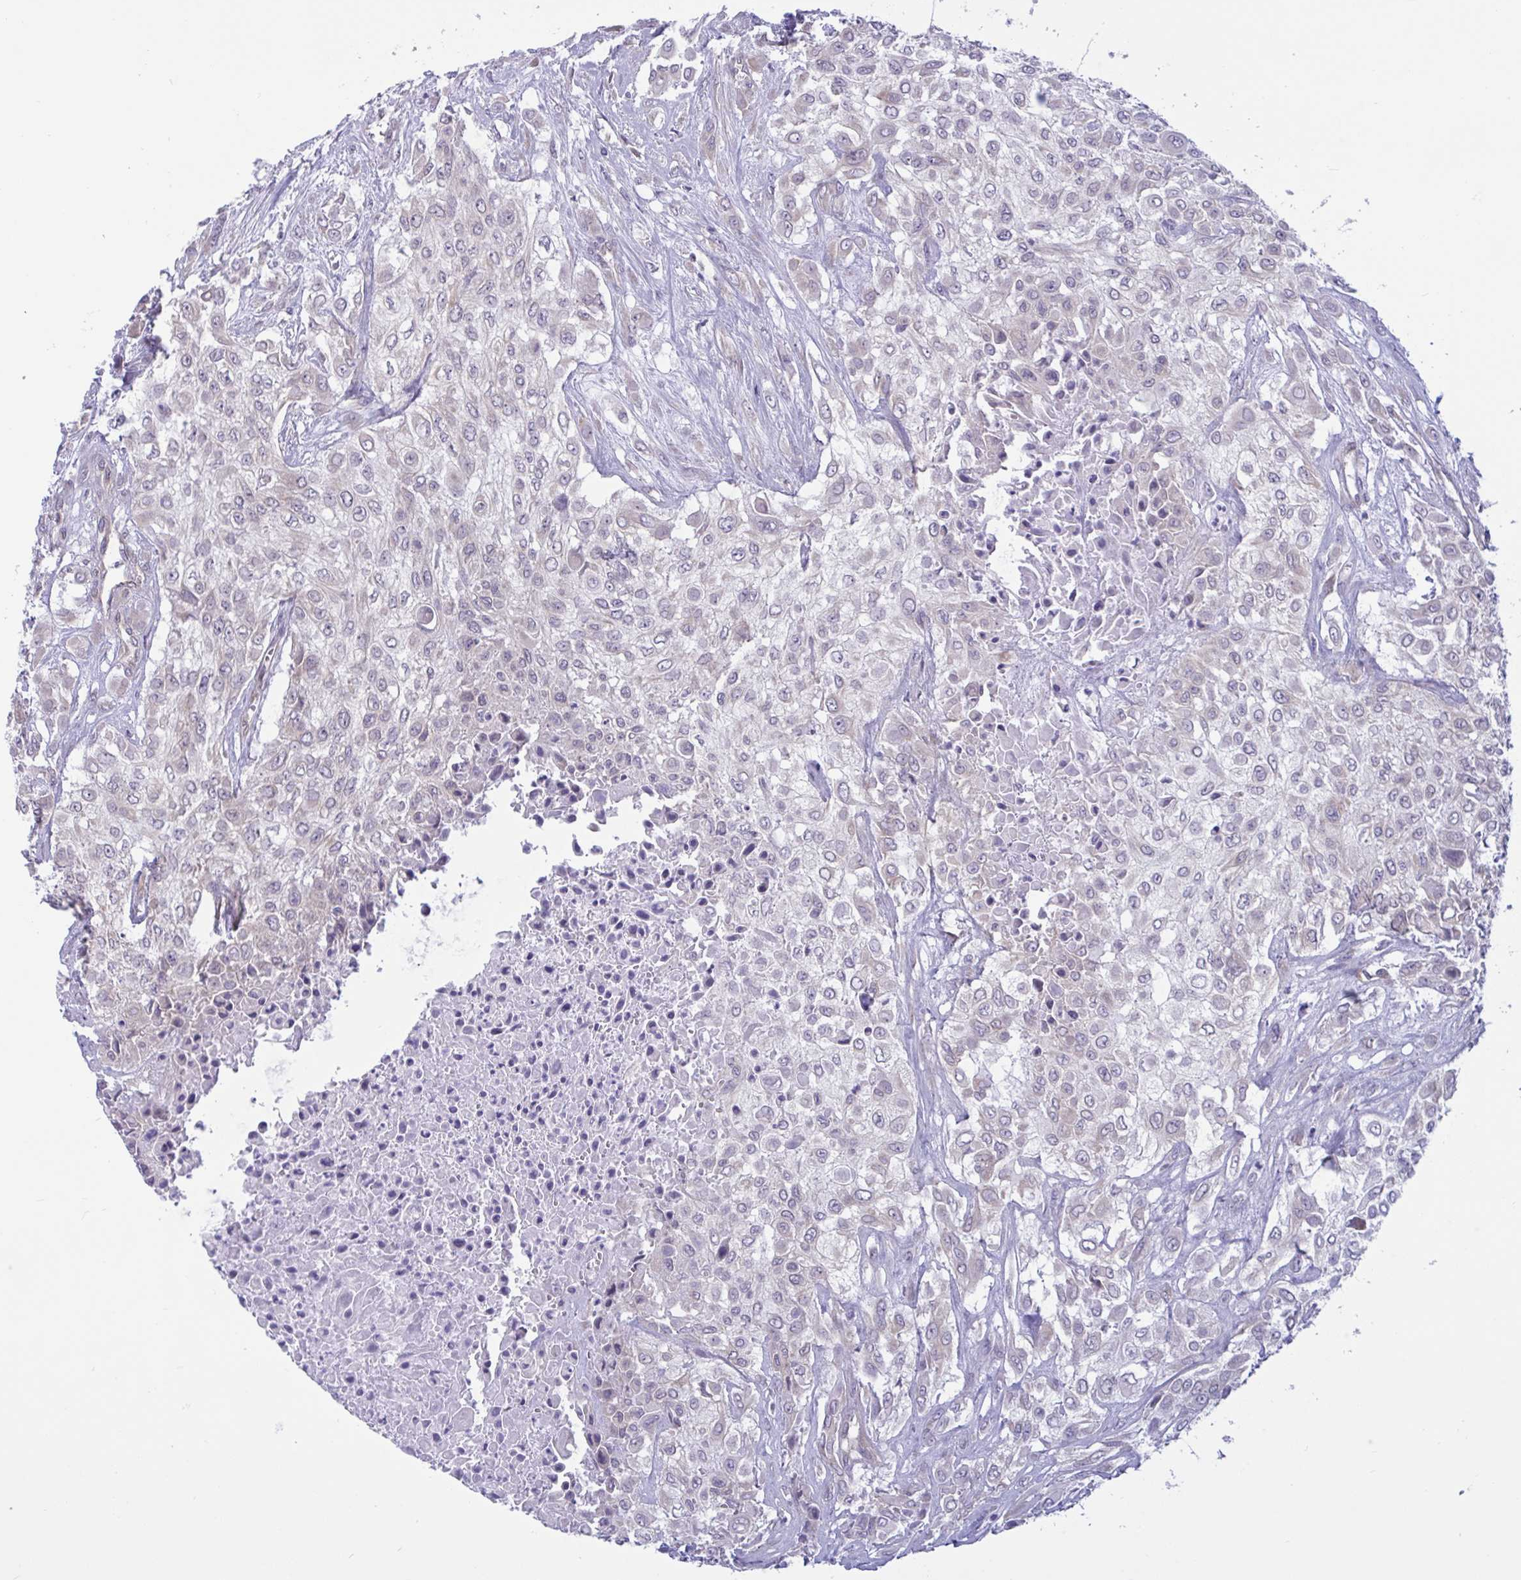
{"staining": {"intensity": "negative", "quantity": "none", "location": "none"}, "tissue": "urothelial cancer", "cell_type": "Tumor cells", "image_type": "cancer", "snomed": [{"axis": "morphology", "description": "Urothelial carcinoma, High grade"}, {"axis": "topography", "description": "Urinary bladder"}], "caption": "A high-resolution image shows immunohistochemistry (IHC) staining of urothelial carcinoma (high-grade), which exhibits no significant staining in tumor cells.", "gene": "CAMLG", "patient": {"sex": "male", "age": 57}}